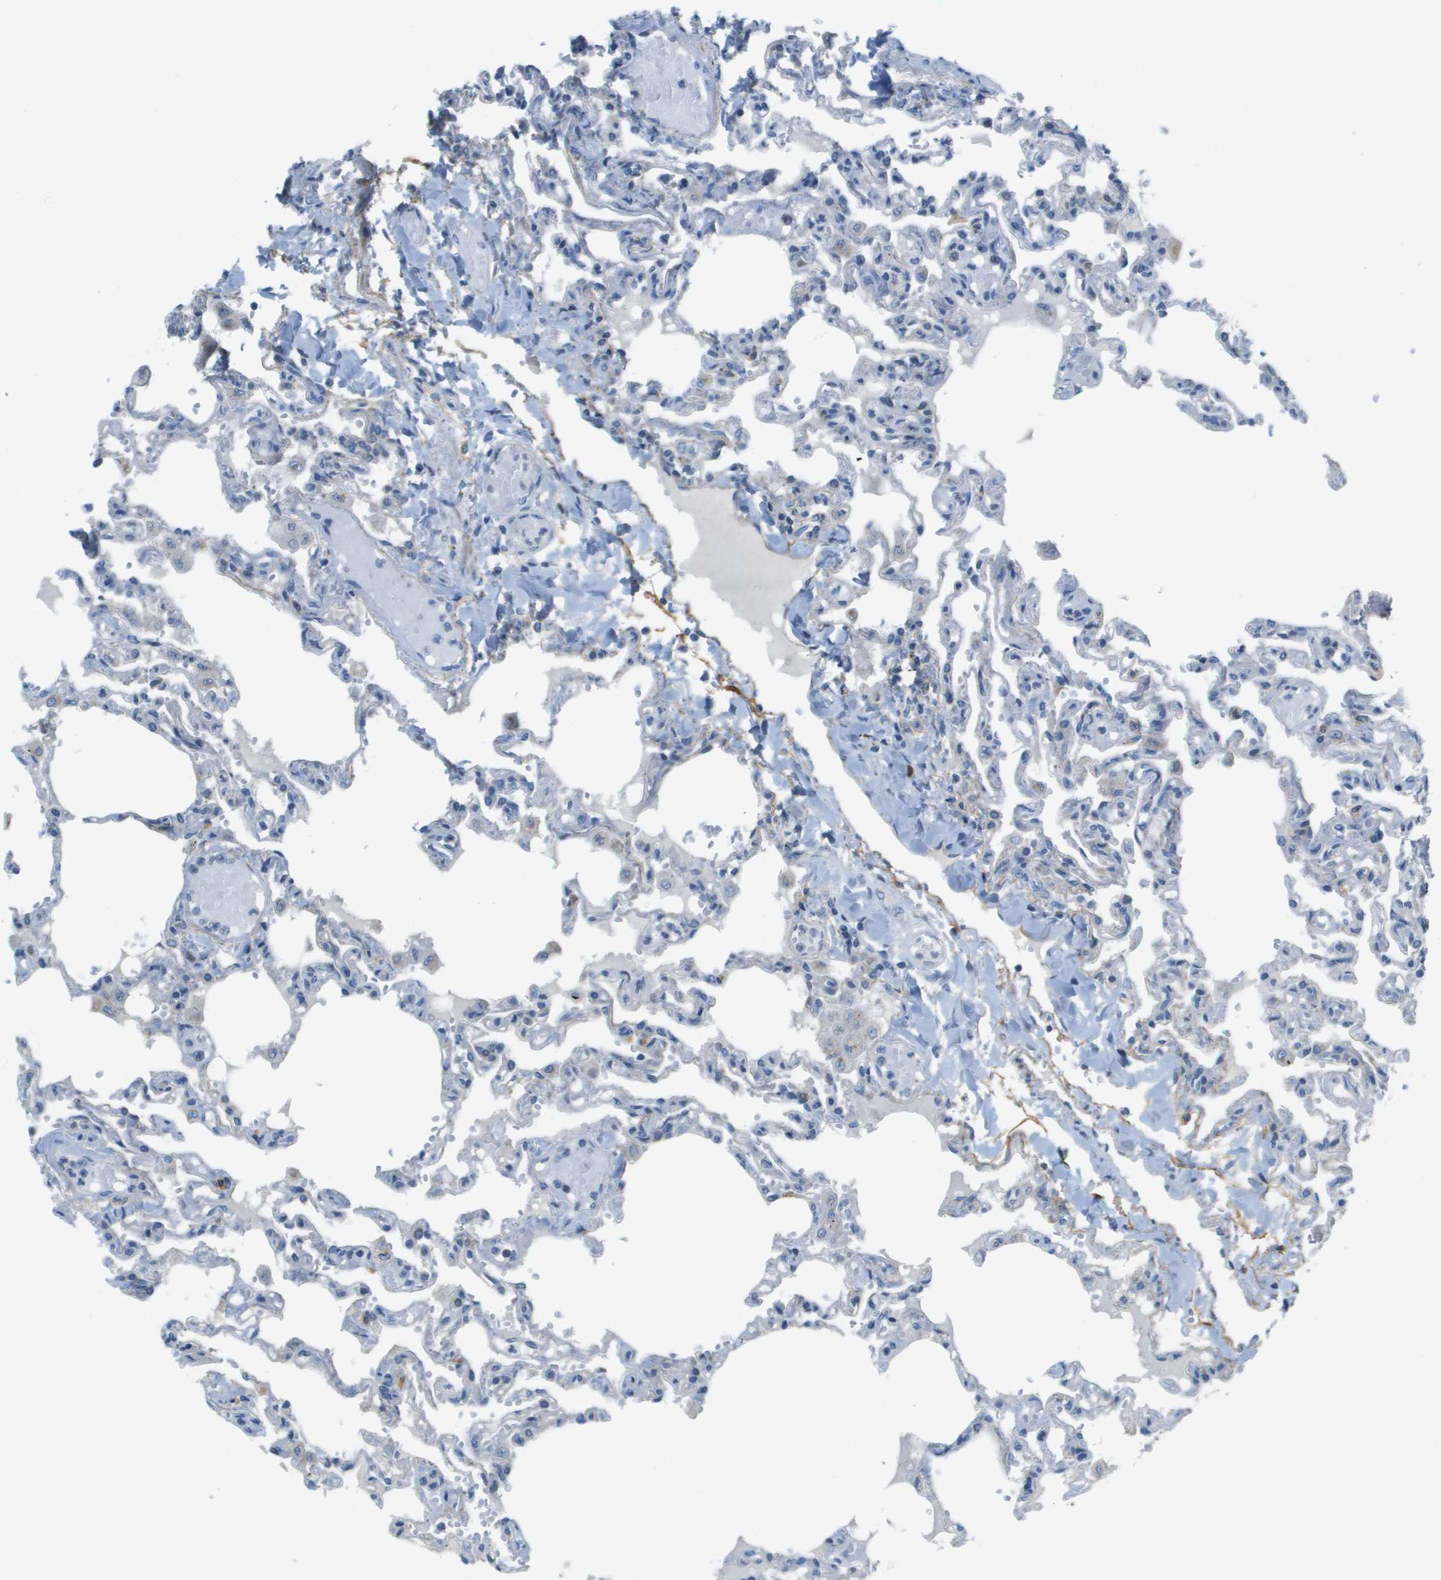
{"staining": {"intensity": "negative", "quantity": "none", "location": "none"}, "tissue": "lung", "cell_type": "Alveolar cells", "image_type": "normal", "snomed": [{"axis": "morphology", "description": "Normal tissue, NOS"}, {"axis": "topography", "description": "Lung"}], "caption": "The image demonstrates no significant staining in alveolar cells of lung. Nuclei are stained in blue.", "gene": "GALNT6", "patient": {"sex": "male", "age": 21}}